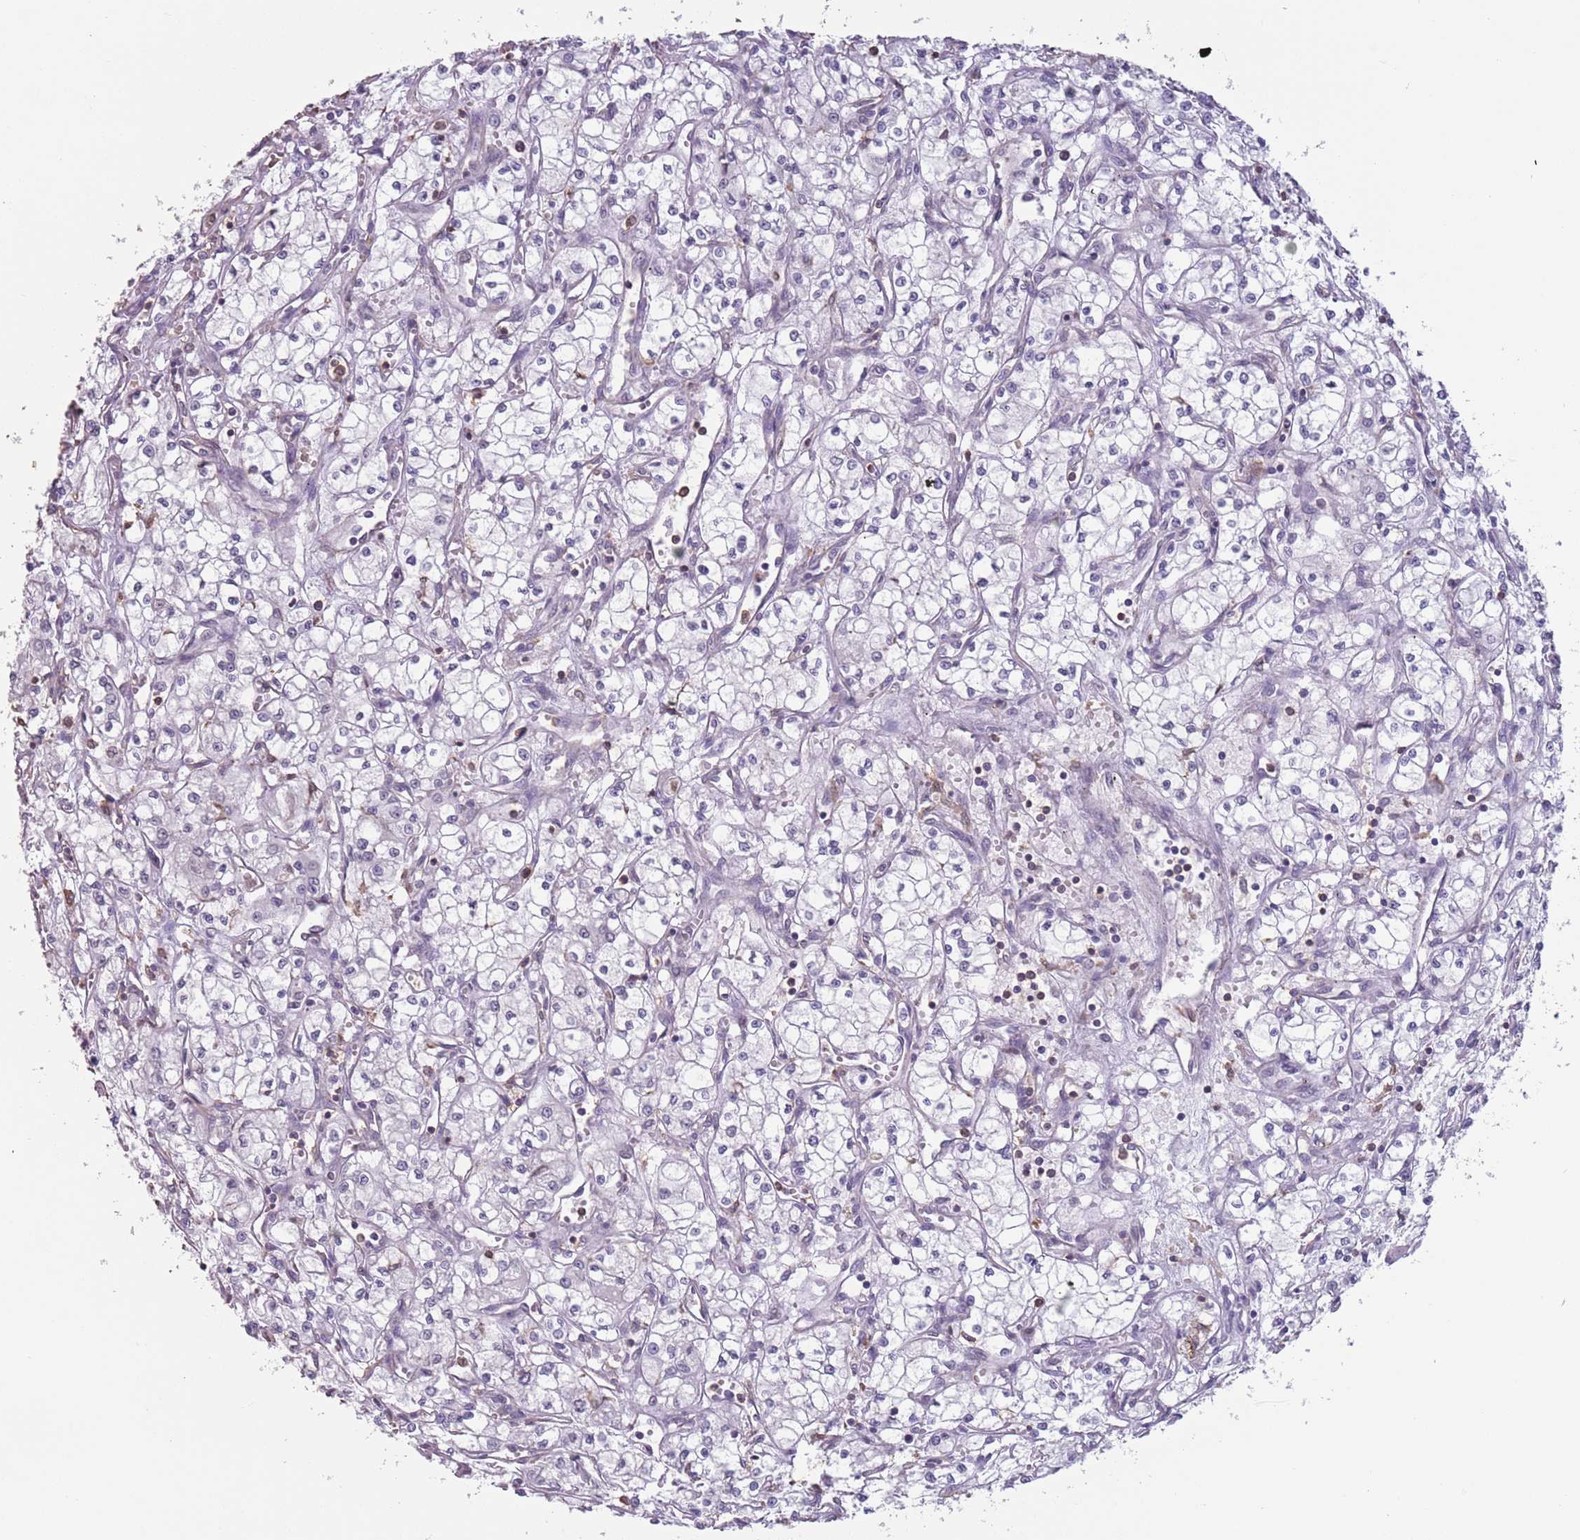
{"staining": {"intensity": "negative", "quantity": "none", "location": "none"}, "tissue": "renal cancer", "cell_type": "Tumor cells", "image_type": "cancer", "snomed": [{"axis": "morphology", "description": "Adenocarcinoma, NOS"}, {"axis": "topography", "description": "Kidney"}], "caption": "An image of adenocarcinoma (renal) stained for a protein exhibits no brown staining in tumor cells.", "gene": "SUN5", "patient": {"sex": "male", "age": 59}}